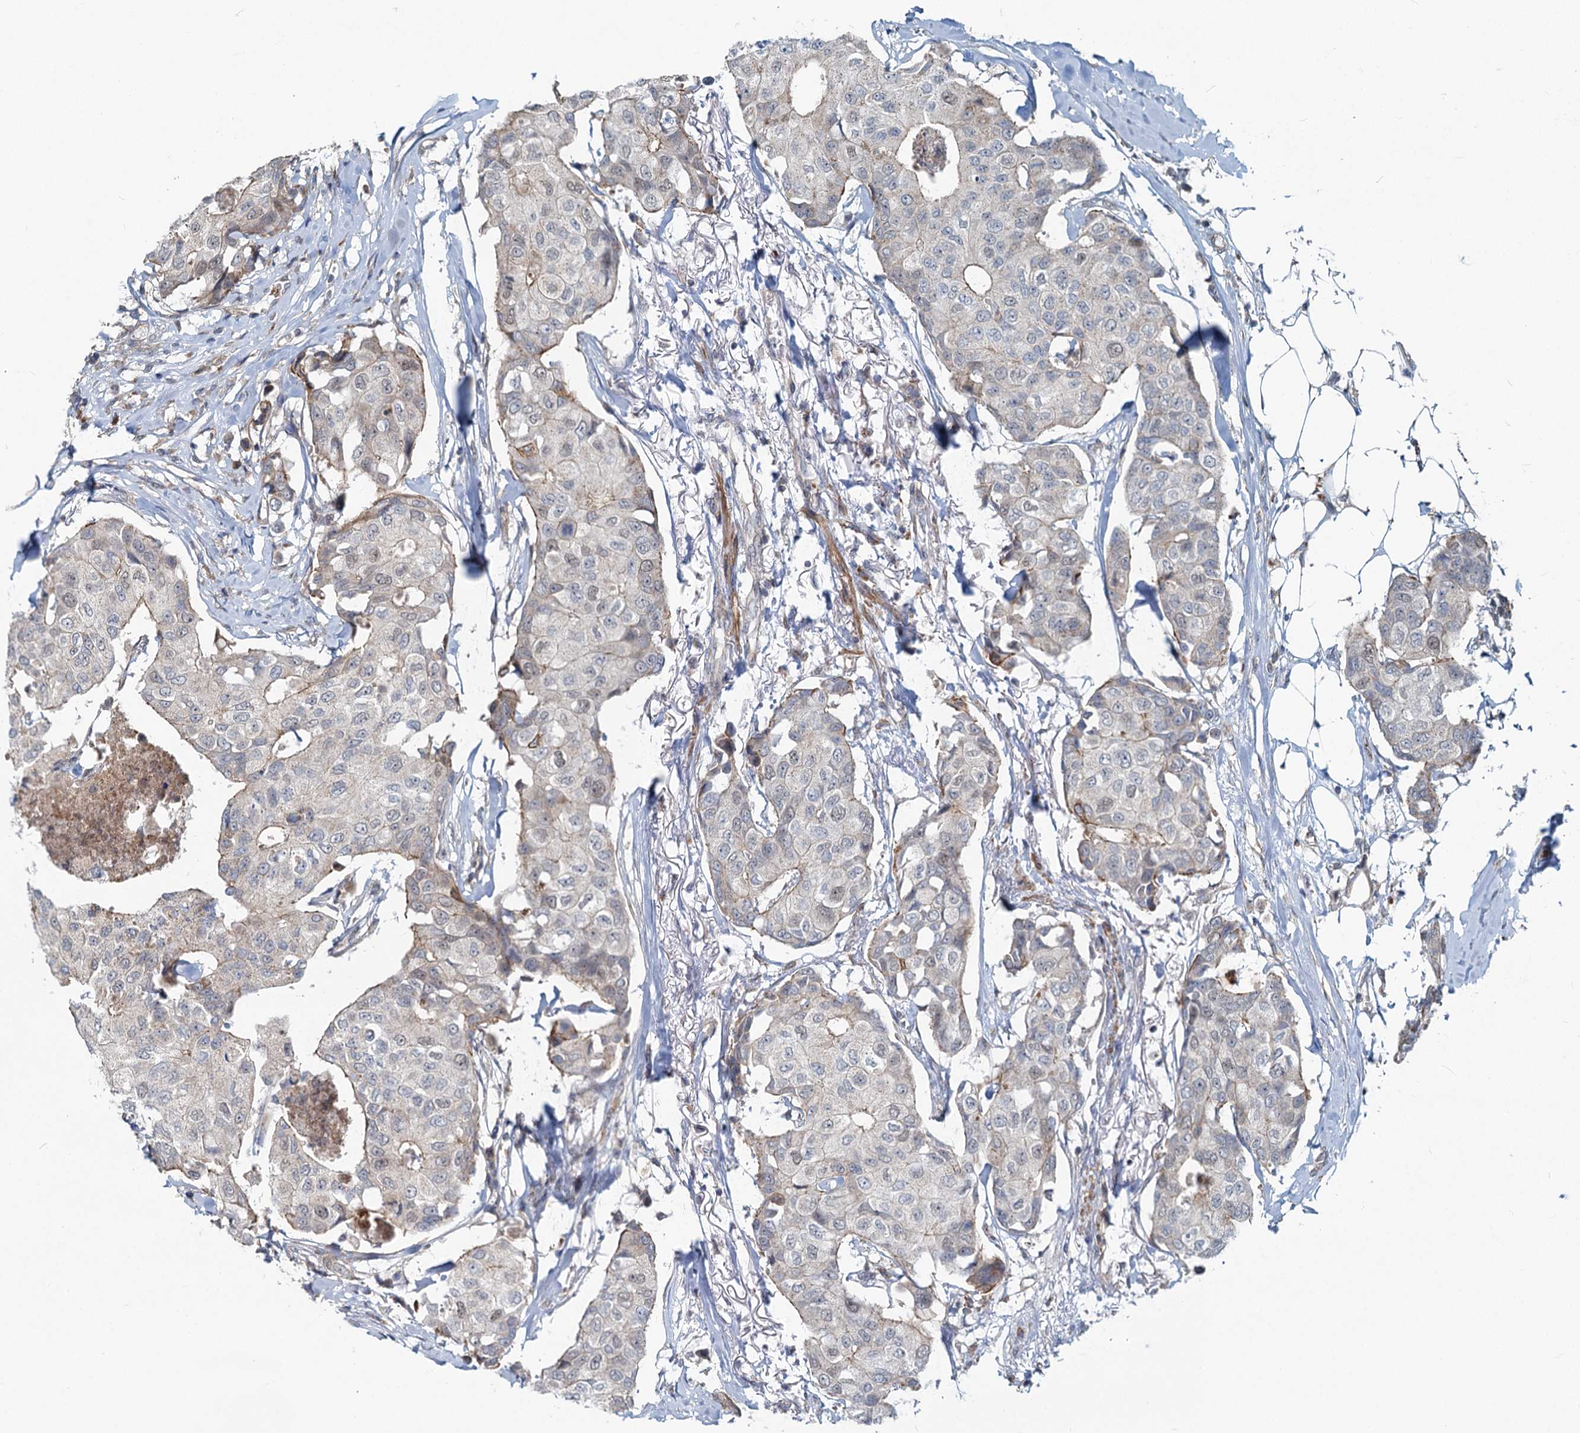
{"staining": {"intensity": "weak", "quantity": "25%-75%", "location": "cytoplasmic/membranous"}, "tissue": "breast cancer", "cell_type": "Tumor cells", "image_type": "cancer", "snomed": [{"axis": "morphology", "description": "Duct carcinoma"}, {"axis": "topography", "description": "Breast"}], "caption": "This is an image of immunohistochemistry staining of invasive ductal carcinoma (breast), which shows weak positivity in the cytoplasmic/membranous of tumor cells.", "gene": "ADCY2", "patient": {"sex": "female", "age": 80}}